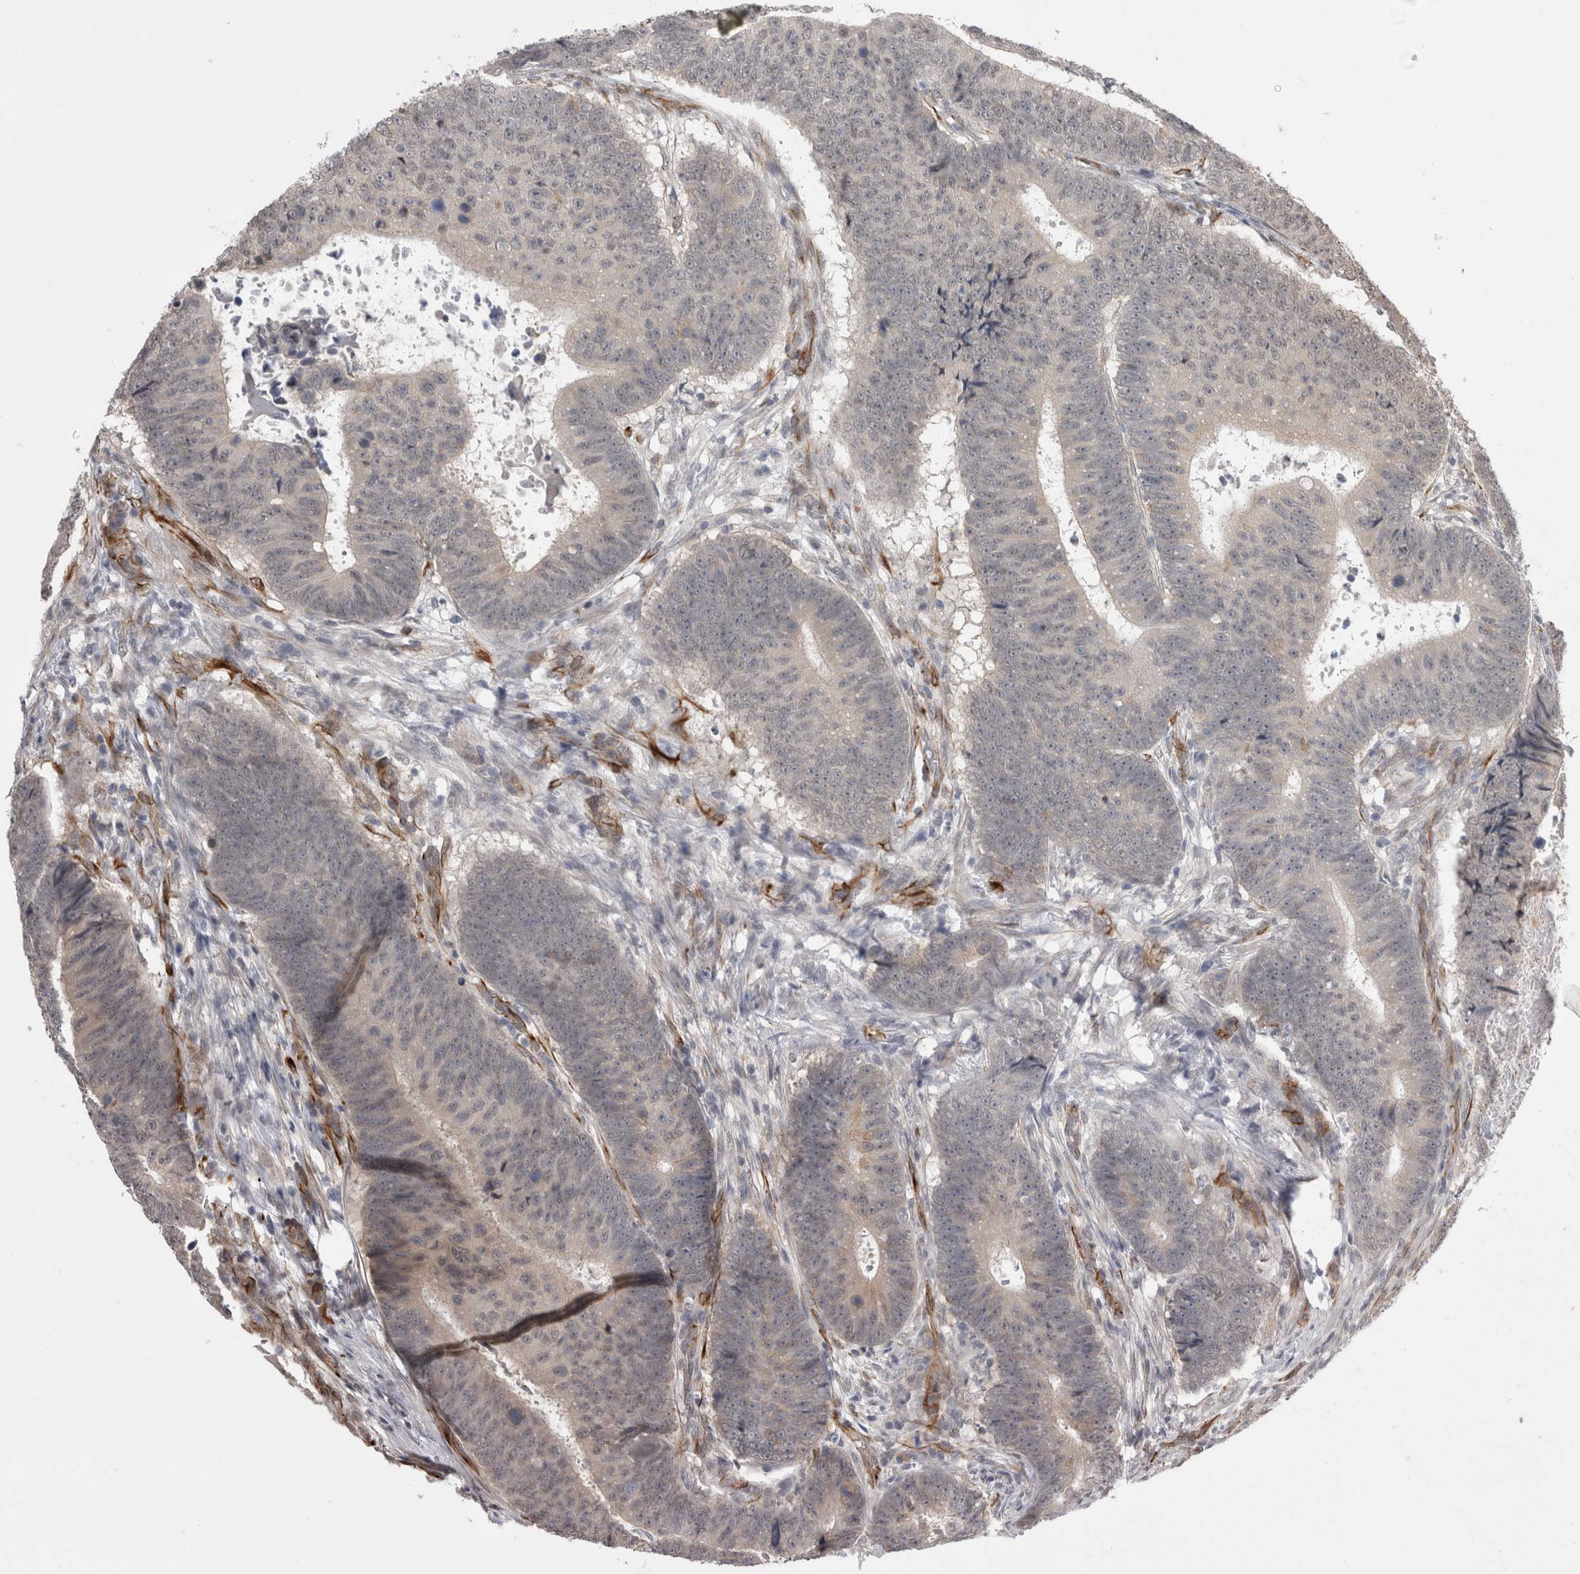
{"staining": {"intensity": "negative", "quantity": "none", "location": "none"}, "tissue": "colorectal cancer", "cell_type": "Tumor cells", "image_type": "cancer", "snomed": [{"axis": "morphology", "description": "Adenocarcinoma, NOS"}, {"axis": "topography", "description": "Colon"}], "caption": "Immunohistochemistry of human colorectal cancer (adenocarcinoma) exhibits no positivity in tumor cells. (DAB (3,3'-diaminobenzidine) immunohistochemistry (IHC) visualized using brightfield microscopy, high magnification).", "gene": "FAM83H", "patient": {"sex": "male", "age": 56}}